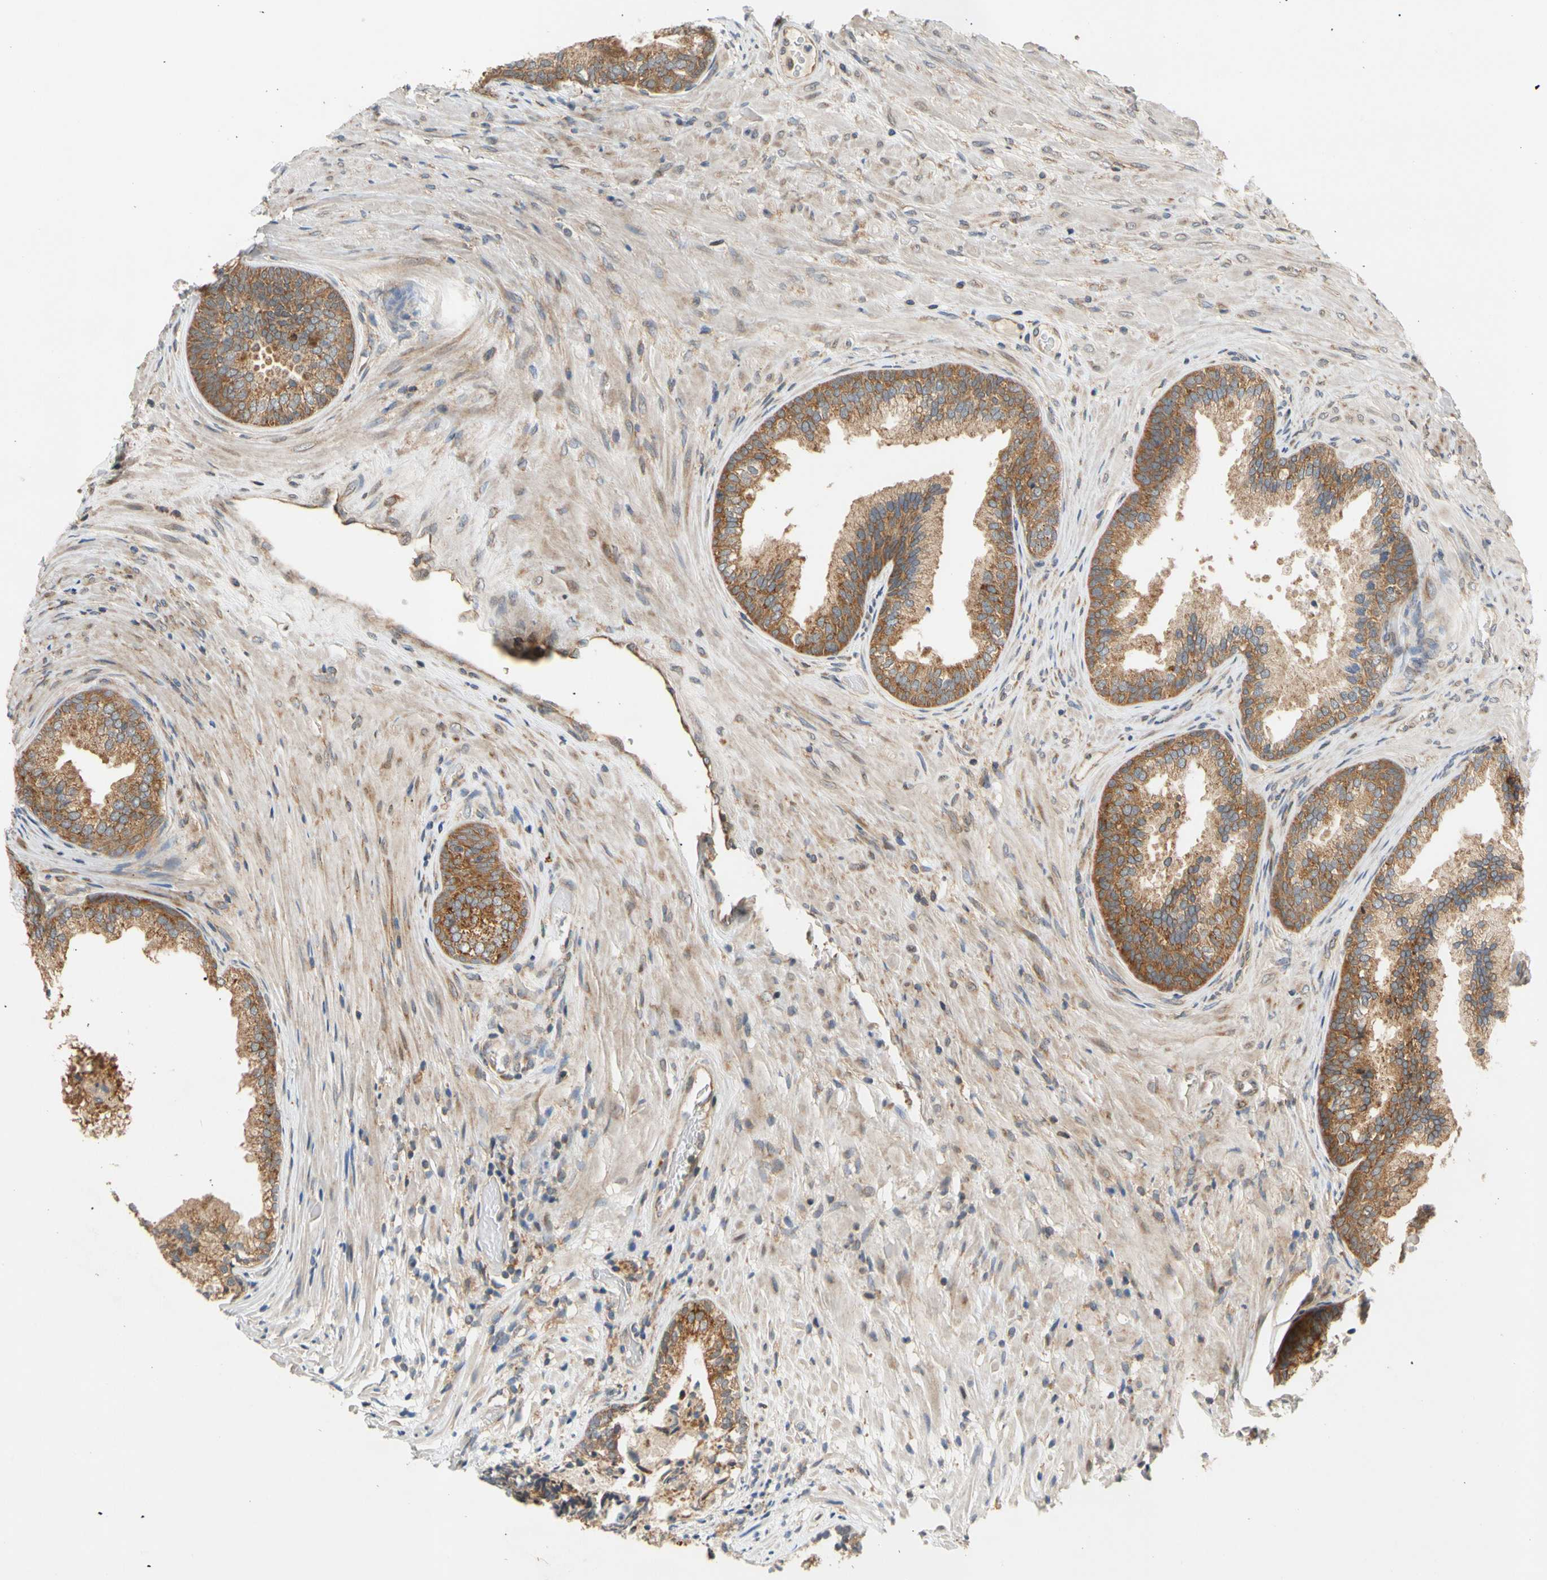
{"staining": {"intensity": "moderate", "quantity": ">75%", "location": "cytoplasmic/membranous"}, "tissue": "prostate", "cell_type": "Glandular cells", "image_type": "normal", "snomed": [{"axis": "morphology", "description": "Normal tissue, NOS"}, {"axis": "topography", "description": "Prostate"}], "caption": "Brown immunohistochemical staining in benign human prostate displays moderate cytoplasmic/membranous expression in about >75% of glandular cells.", "gene": "ANKHD1", "patient": {"sex": "male", "age": 76}}